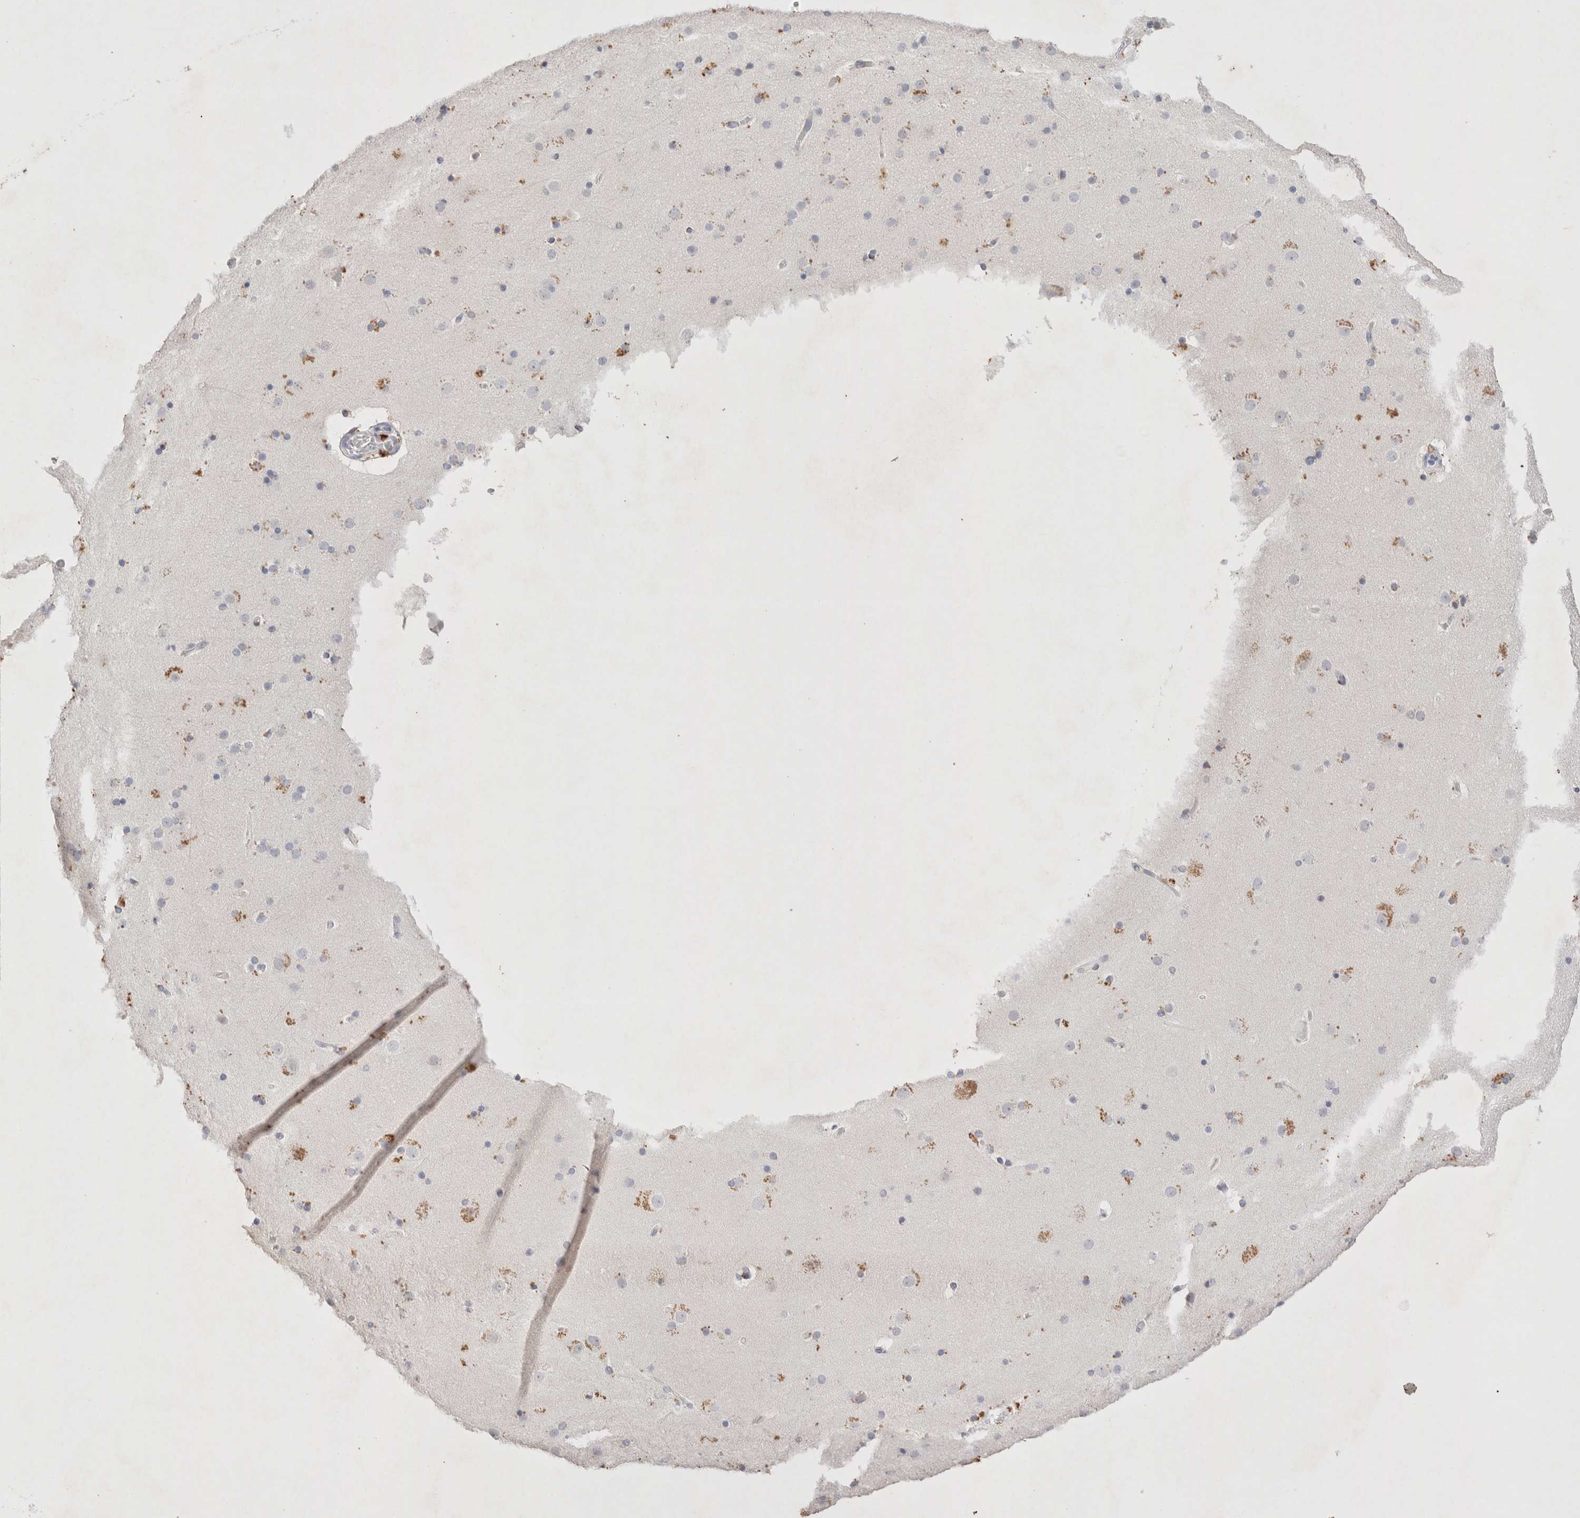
{"staining": {"intensity": "negative", "quantity": "none", "location": "none"}, "tissue": "cerebral cortex", "cell_type": "Endothelial cells", "image_type": "normal", "snomed": [{"axis": "morphology", "description": "Normal tissue, NOS"}, {"axis": "topography", "description": "Cerebral cortex"}], "caption": "IHC of benign cerebral cortex demonstrates no positivity in endothelial cells.", "gene": "EPCAM", "patient": {"sex": "male", "age": 57}}